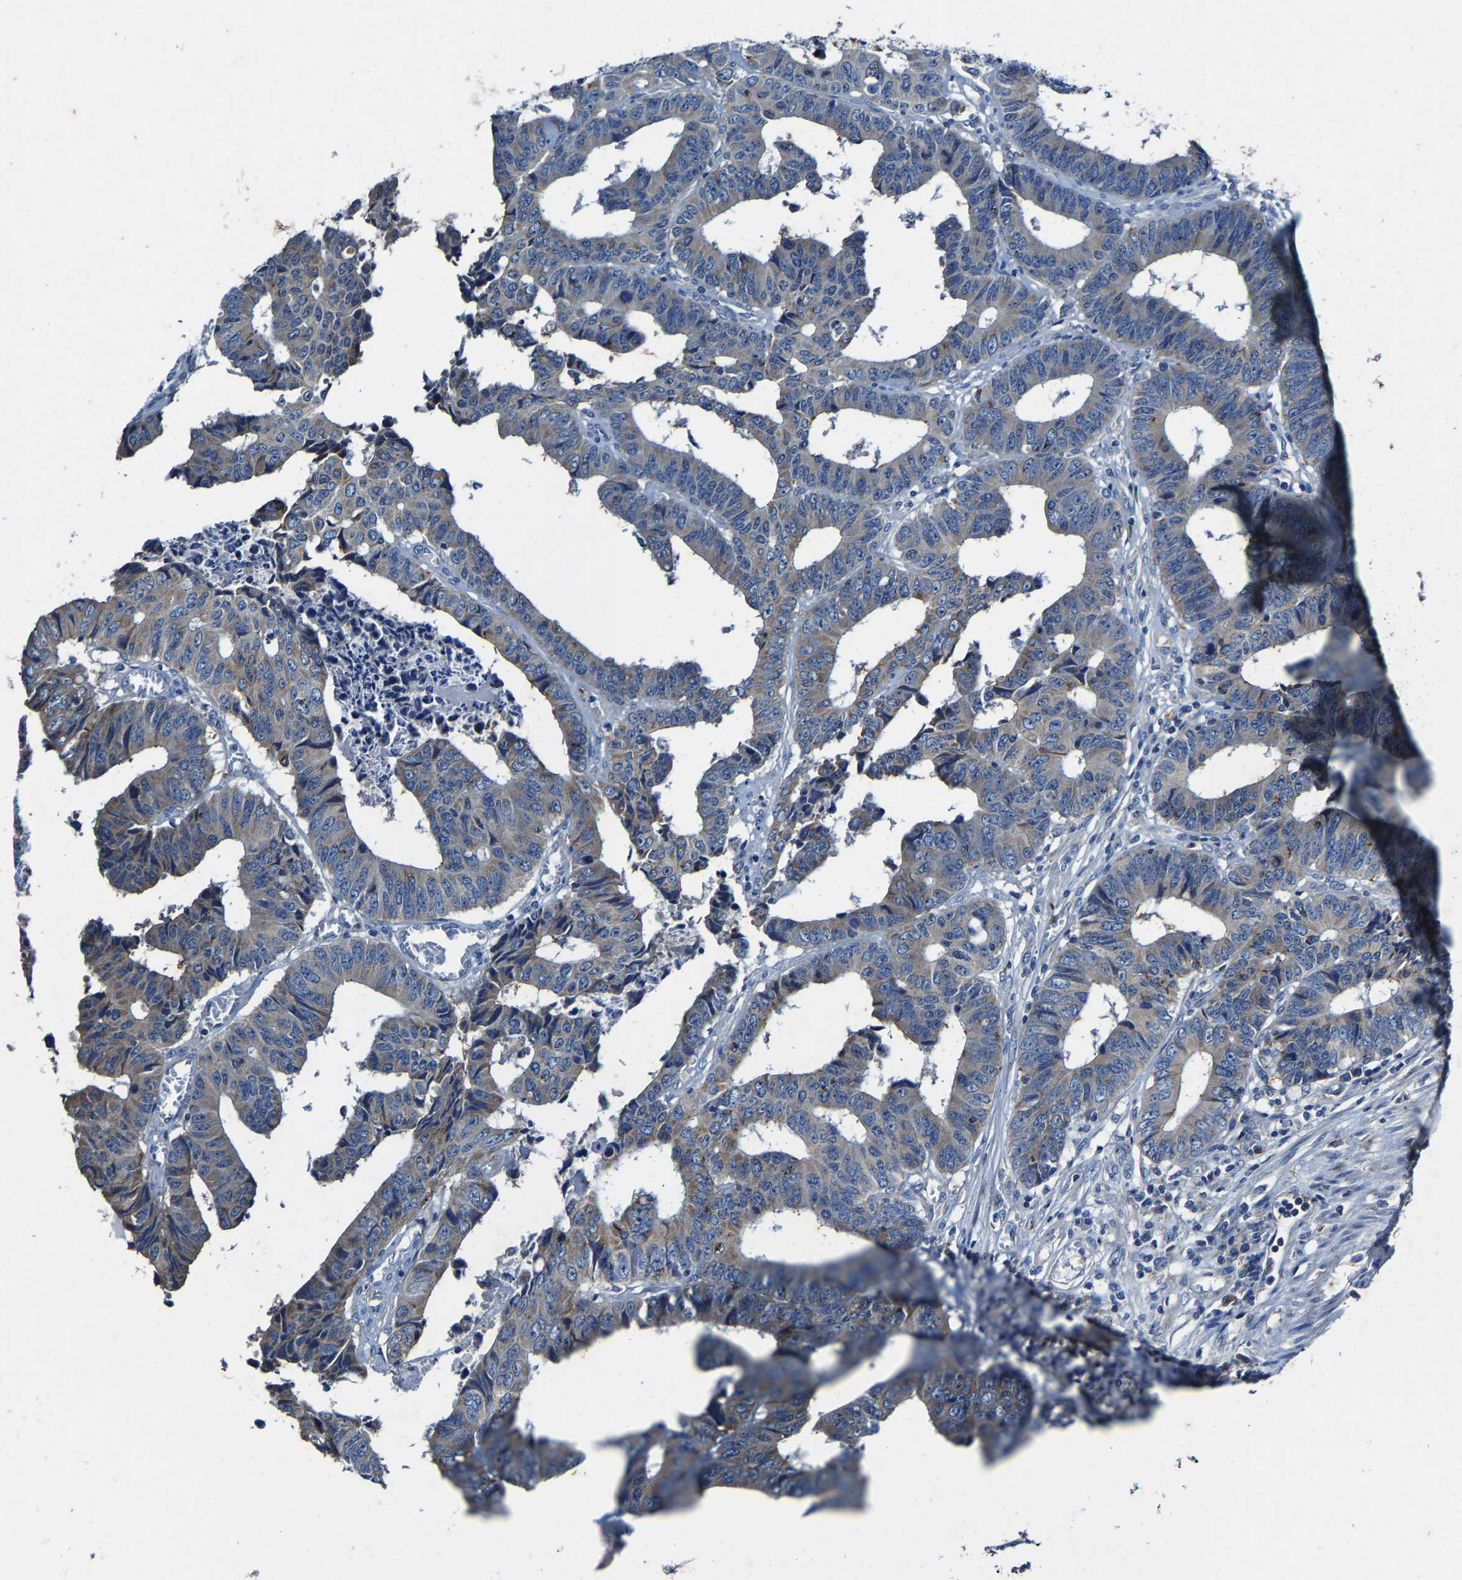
{"staining": {"intensity": "weak", "quantity": "<25%", "location": "cytoplasmic/membranous"}, "tissue": "colorectal cancer", "cell_type": "Tumor cells", "image_type": "cancer", "snomed": [{"axis": "morphology", "description": "Adenocarcinoma, NOS"}, {"axis": "topography", "description": "Rectum"}], "caption": "This is an immunohistochemistry image of human colorectal adenocarcinoma. There is no positivity in tumor cells.", "gene": "SLC25A25", "patient": {"sex": "male", "age": 84}}